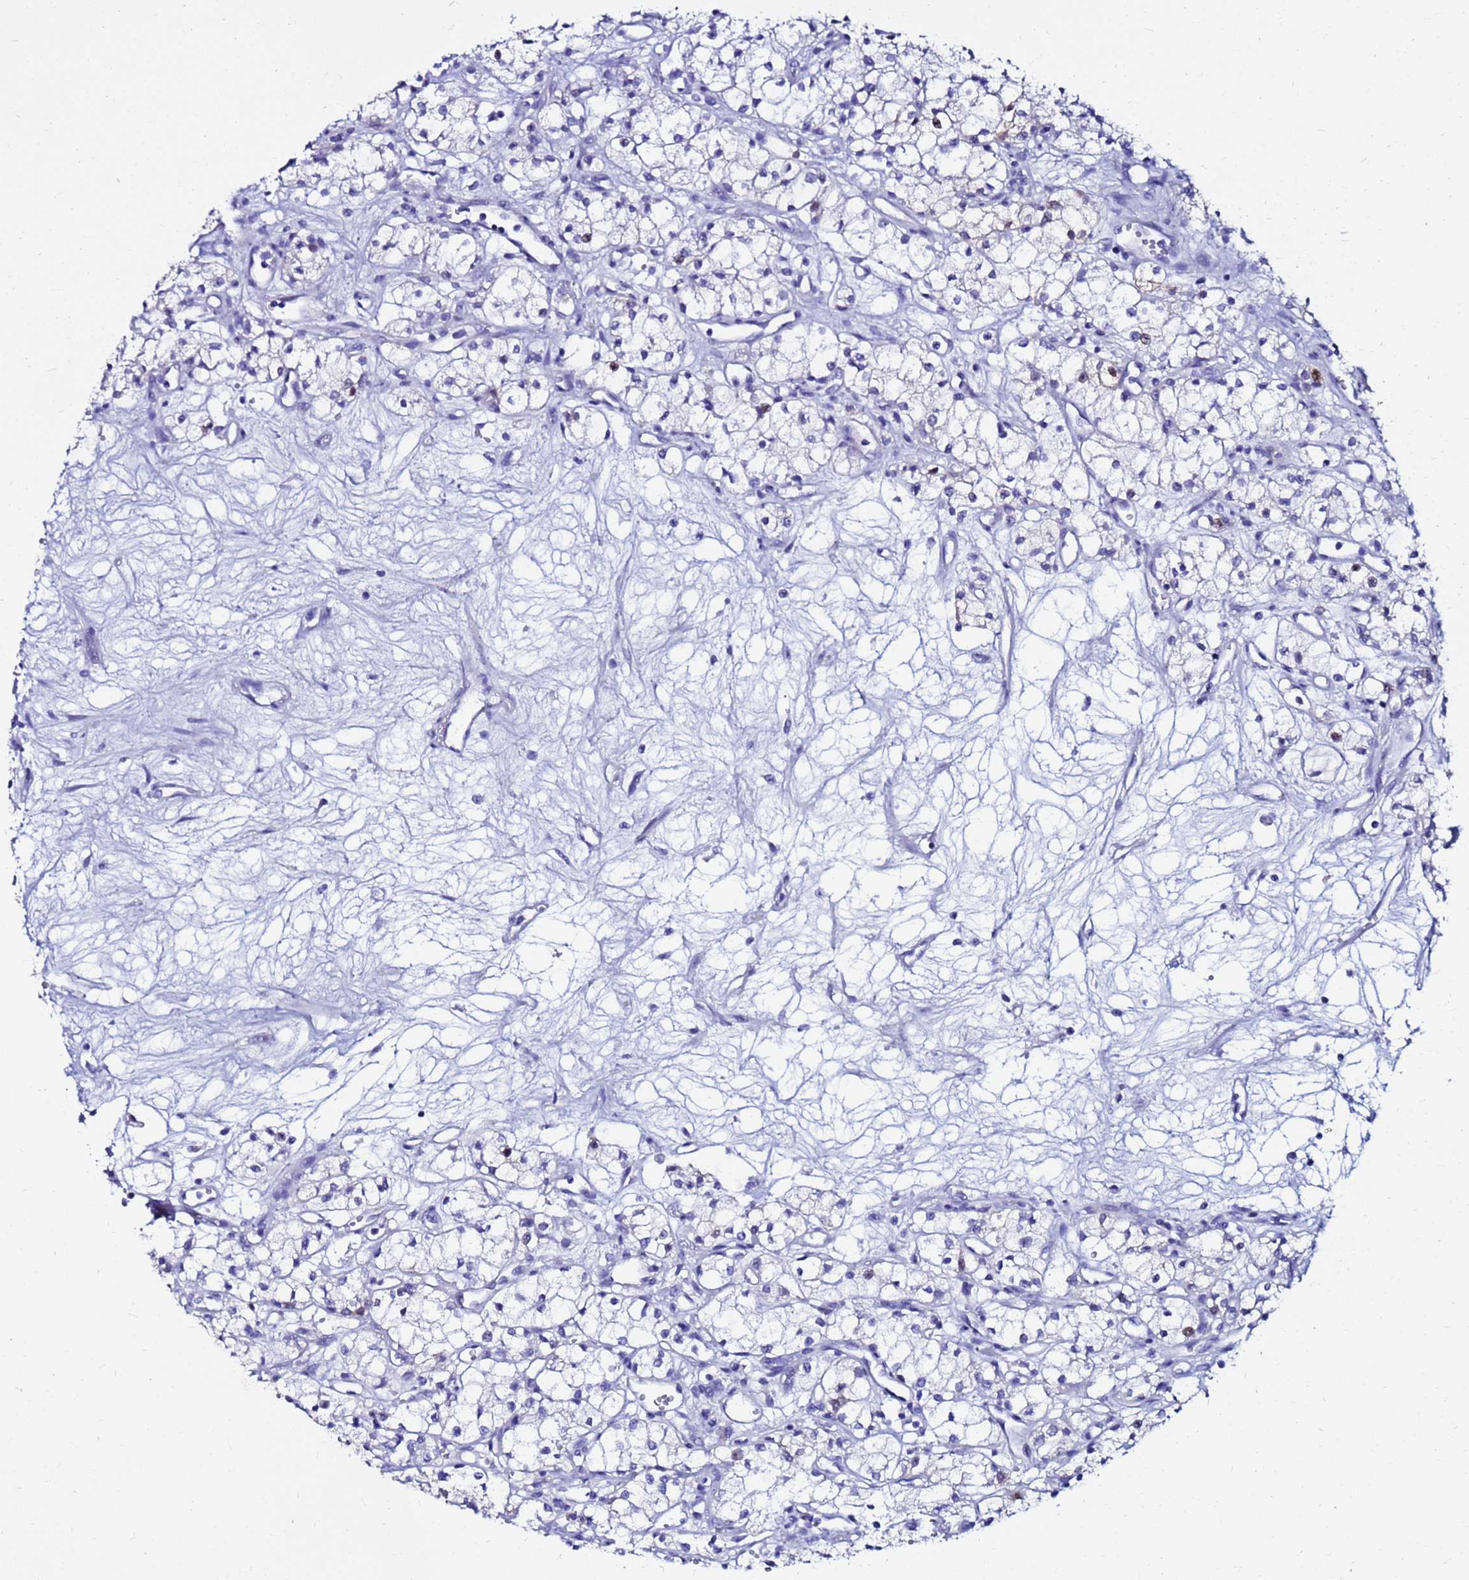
{"staining": {"intensity": "negative", "quantity": "none", "location": "none"}, "tissue": "renal cancer", "cell_type": "Tumor cells", "image_type": "cancer", "snomed": [{"axis": "morphology", "description": "Adenocarcinoma, NOS"}, {"axis": "topography", "description": "Kidney"}], "caption": "Tumor cells are negative for protein expression in human renal cancer.", "gene": "PPP1R14C", "patient": {"sex": "male", "age": 59}}